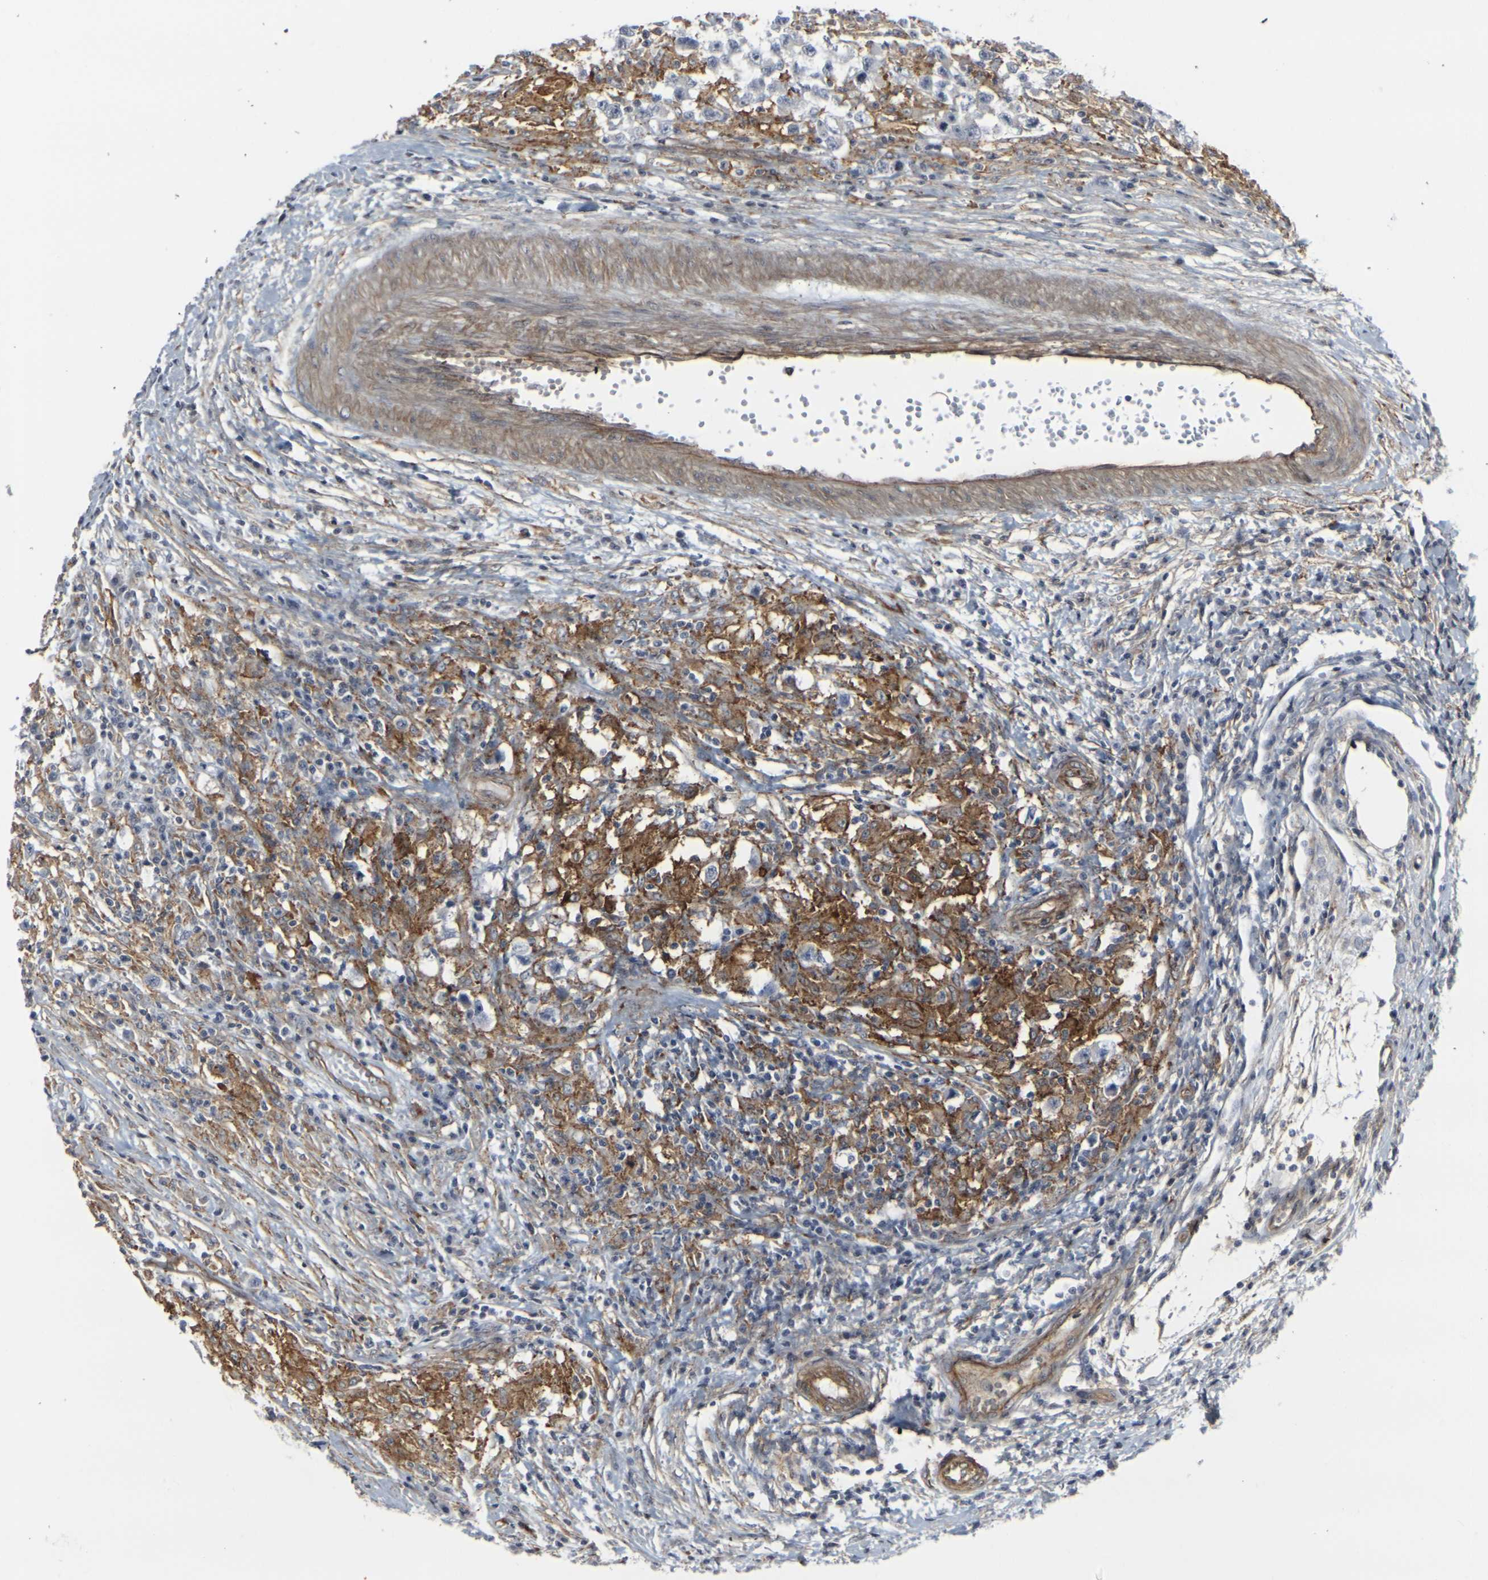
{"staining": {"intensity": "moderate", "quantity": ">75%", "location": "cytoplasmic/membranous"}, "tissue": "testis cancer", "cell_type": "Tumor cells", "image_type": "cancer", "snomed": [{"axis": "morphology", "description": "Carcinoma, Embryonal, NOS"}, {"axis": "topography", "description": "Testis"}], "caption": "Immunohistochemistry (IHC) micrograph of human testis cancer stained for a protein (brown), which exhibits medium levels of moderate cytoplasmic/membranous positivity in approximately >75% of tumor cells.", "gene": "MYOF", "patient": {"sex": "male", "age": 21}}